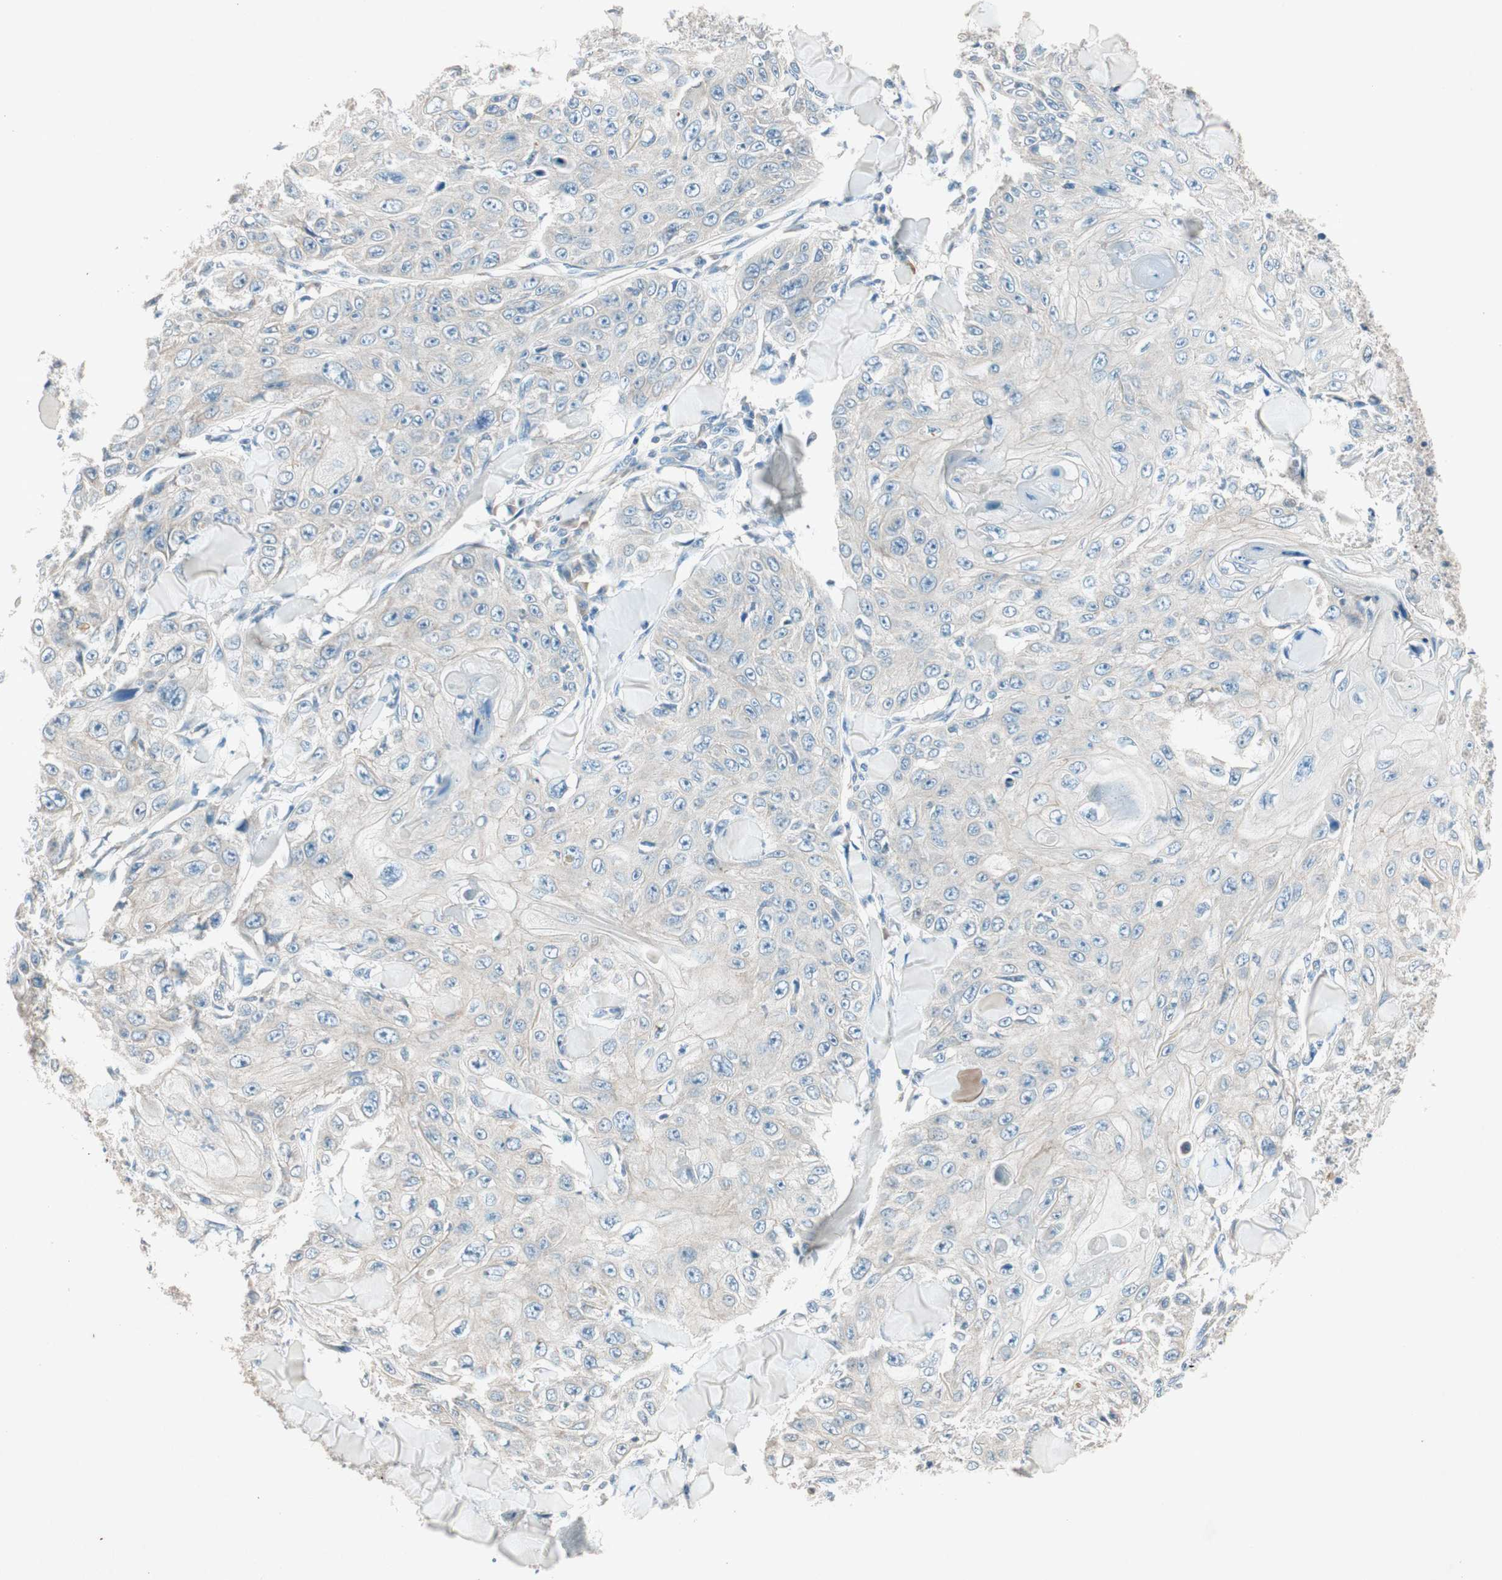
{"staining": {"intensity": "negative", "quantity": "none", "location": "none"}, "tissue": "skin cancer", "cell_type": "Tumor cells", "image_type": "cancer", "snomed": [{"axis": "morphology", "description": "Squamous cell carcinoma, NOS"}, {"axis": "topography", "description": "Skin"}], "caption": "Tumor cells are negative for protein expression in human skin cancer. The staining was performed using DAB (3,3'-diaminobenzidine) to visualize the protein expression in brown, while the nuclei were stained in blue with hematoxylin (Magnification: 20x).", "gene": "NKAIN1", "patient": {"sex": "male", "age": 86}}